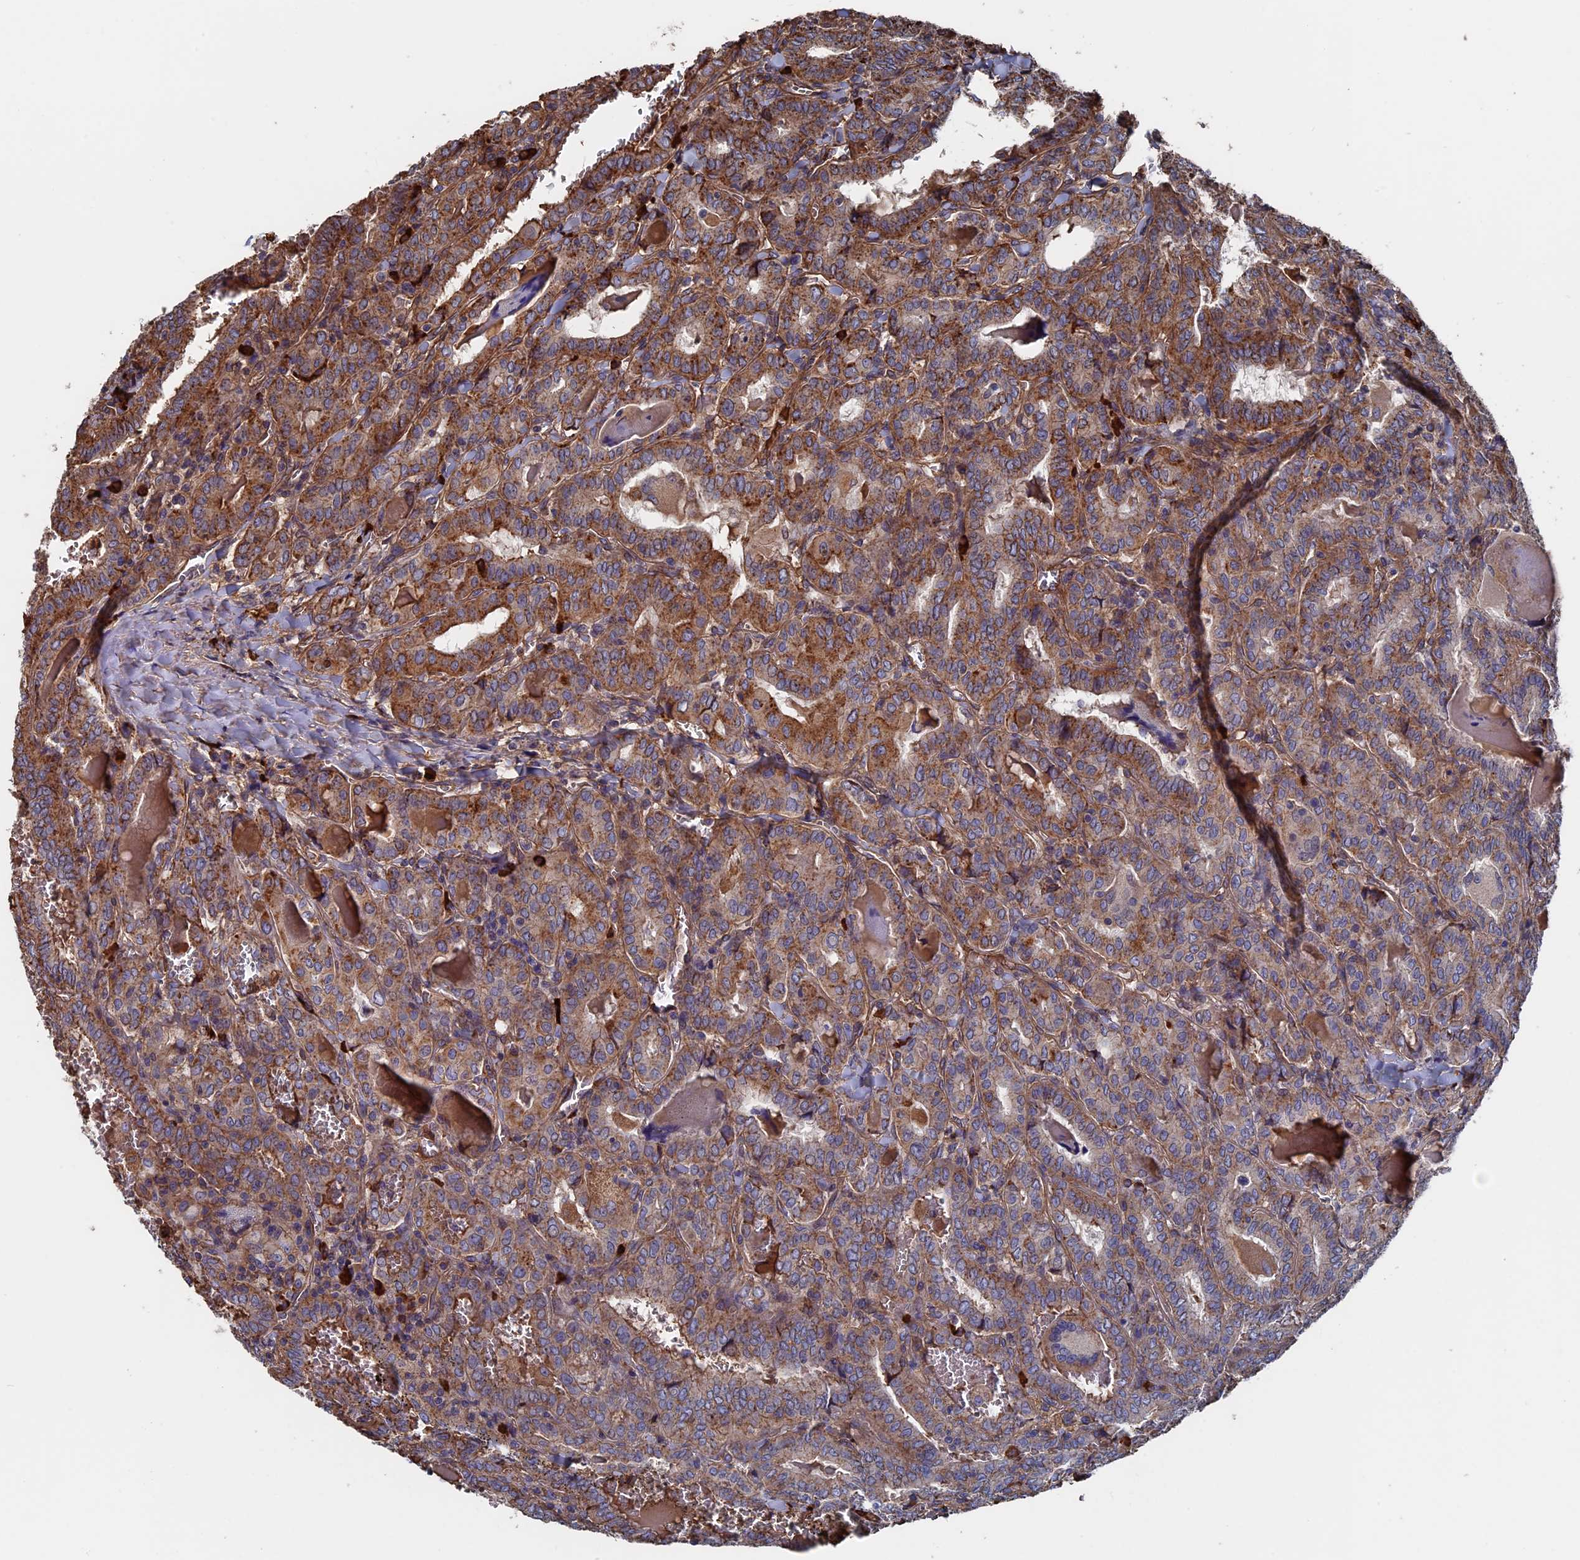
{"staining": {"intensity": "moderate", "quantity": ">75%", "location": "cytoplasmic/membranous"}, "tissue": "thyroid cancer", "cell_type": "Tumor cells", "image_type": "cancer", "snomed": [{"axis": "morphology", "description": "Papillary adenocarcinoma, NOS"}, {"axis": "topography", "description": "Thyroid gland"}], "caption": "Protein staining exhibits moderate cytoplasmic/membranous positivity in approximately >75% of tumor cells in thyroid cancer (papillary adenocarcinoma). (IHC, brightfield microscopy, high magnification).", "gene": "RPUSD1", "patient": {"sex": "female", "age": 72}}